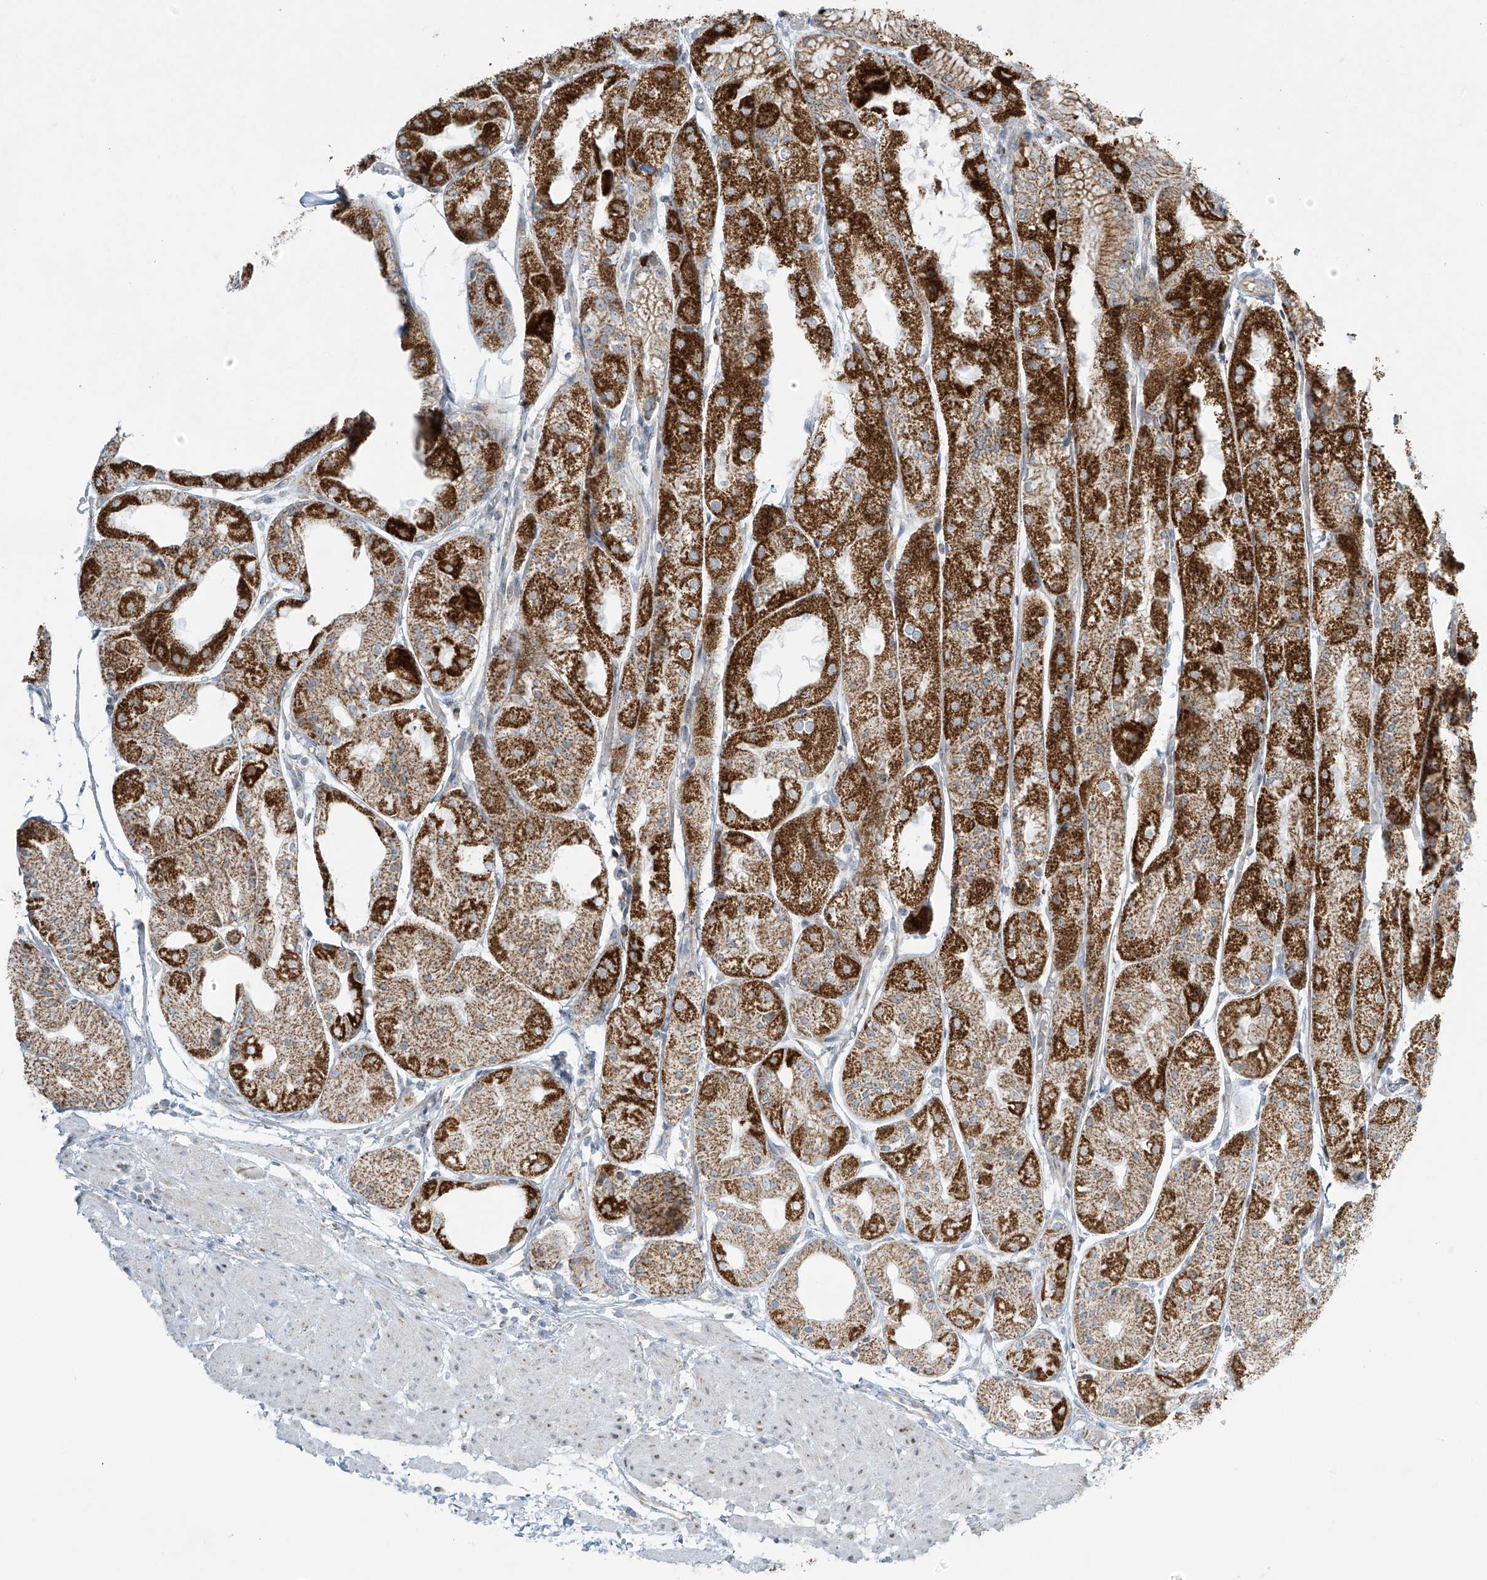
{"staining": {"intensity": "strong", "quantity": ">75%", "location": "cytoplasmic/membranous"}, "tissue": "stomach", "cell_type": "Glandular cells", "image_type": "normal", "snomed": [{"axis": "morphology", "description": "Normal tissue, NOS"}, {"axis": "topography", "description": "Stomach, upper"}], "caption": "Benign stomach exhibits strong cytoplasmic/membranous positivity in approximately >75% of glandular cells, visualized by immunohistochemistry. (DAB (3,3'-diaminobenzidine) IHC, brown staining for protein, blue staining for nuclei).", "gene": "SMDT1", "patient": {"sex": "male", "age": 72}}